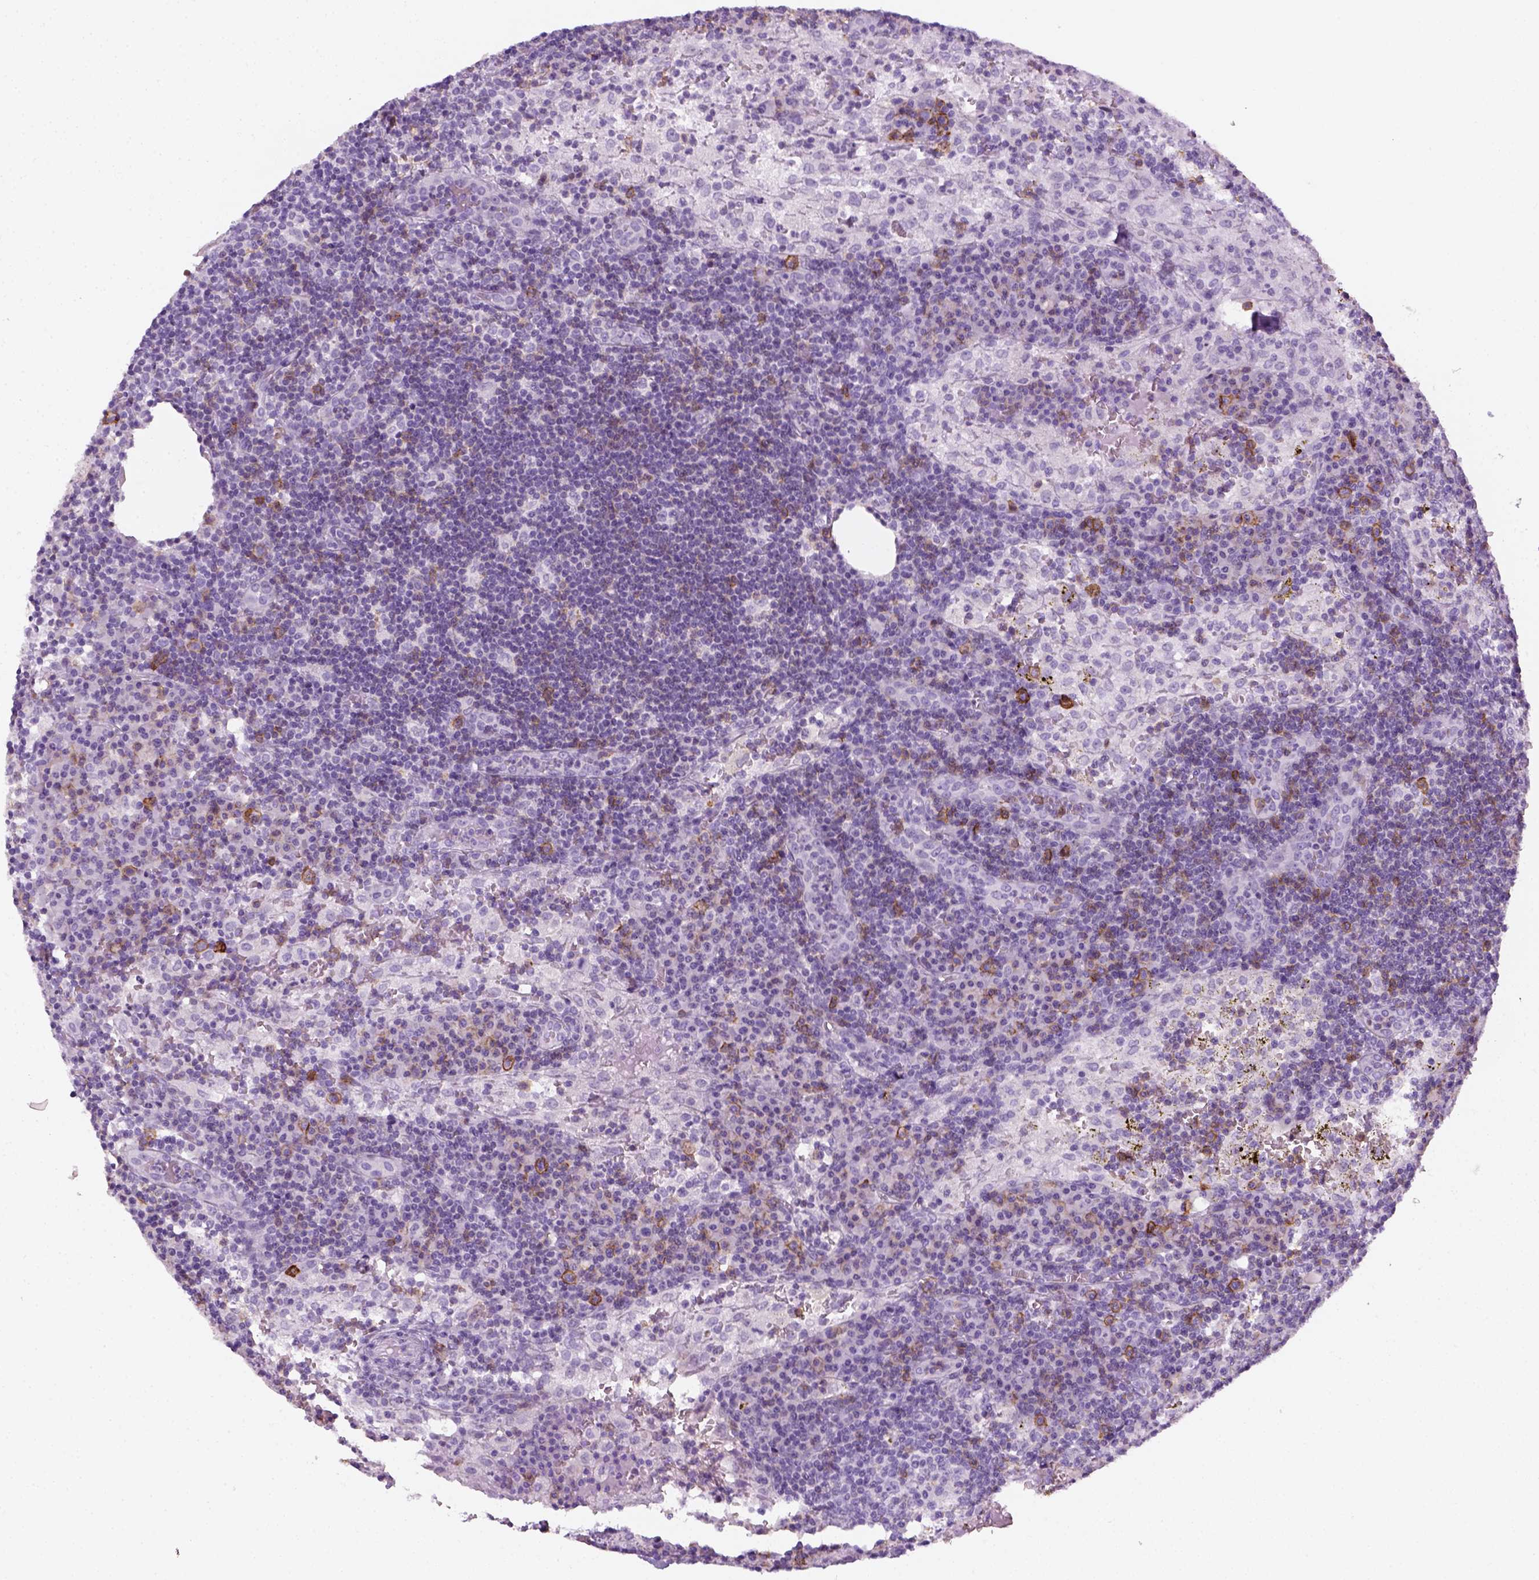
{"staining": {"intensity": "negative", "quantity": "none", "location": "none"}, "tissue": "lymph node", "cell_type": "Germinal center cells", "image_type": "normal", "snomed": [{"axis": "morphology", "description": "Normal tissue, NOS"}, {"axis": "topography", "description": "Lymph node"}], "caption": "Immunohistochemical staining of normal lymph node shows no significant expression in germinal center cells. (DAB (3,3'-diaminobenzidine) immunohistochemistry (IHC), high magnification).", "gene": "AQP3", "patient": {"sex": "male", "age": 62}}